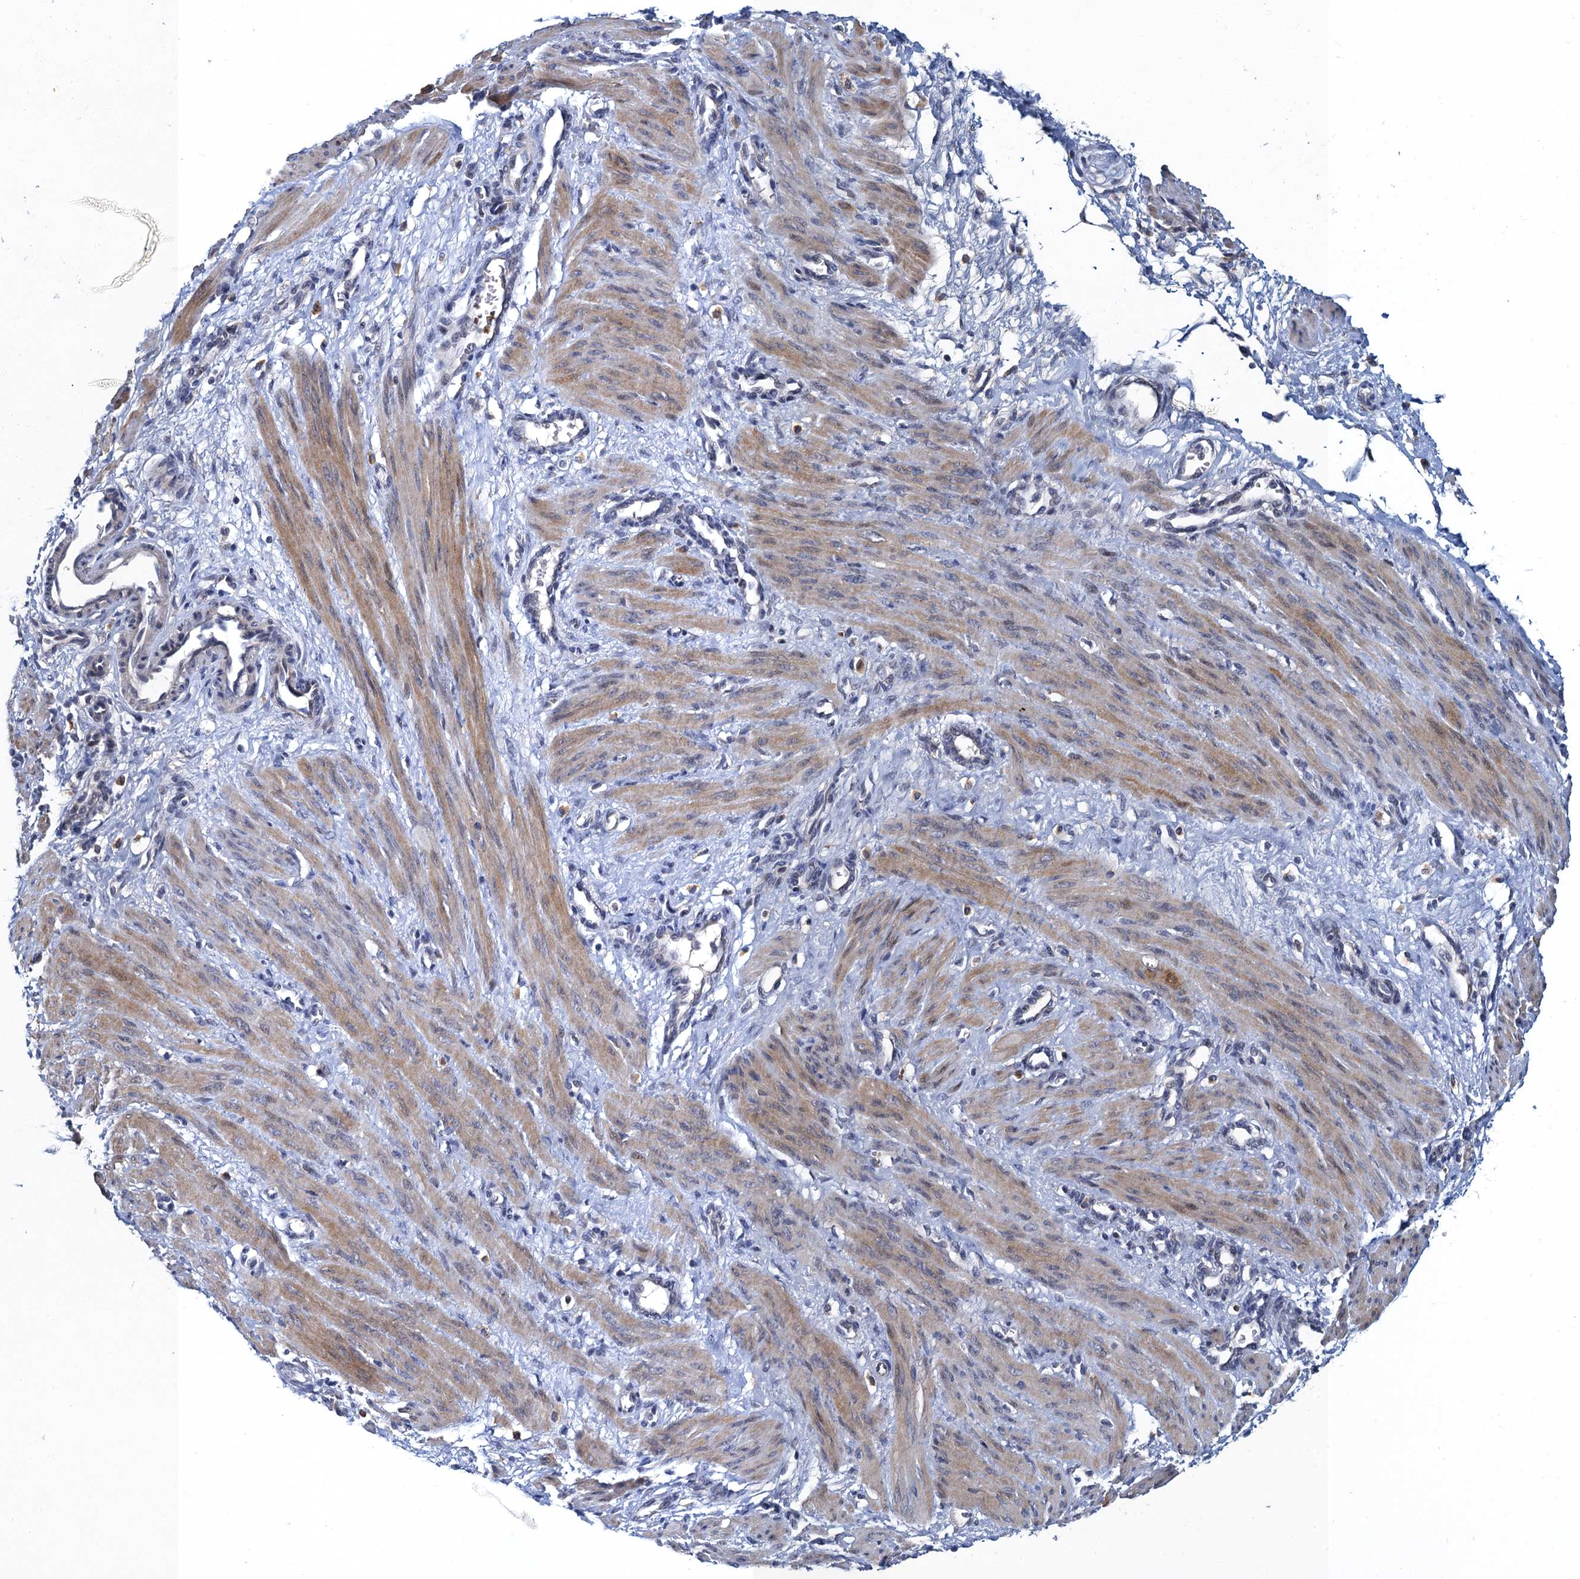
{"staining": {"intensity": "moderate", "quantity": ">75%", "location": "cytoplasmic/membranous"}, "tissue": "smooth muscle", "cell_type": "Smooth muscle cells", "image_type": "normal", "snomed": [{"axis": "morphology", "description": "Normal tissue, NOS"}, {"axis": "topography", "description": "Endometrium"}], "caption": "The immunohistochemical stain labels moderate cytoplasmic/membranous expression in smooth muscle cells of benign smooth muscle.", "gene": "ATOSA", "patient": {"sex": "female", "age": 33}}